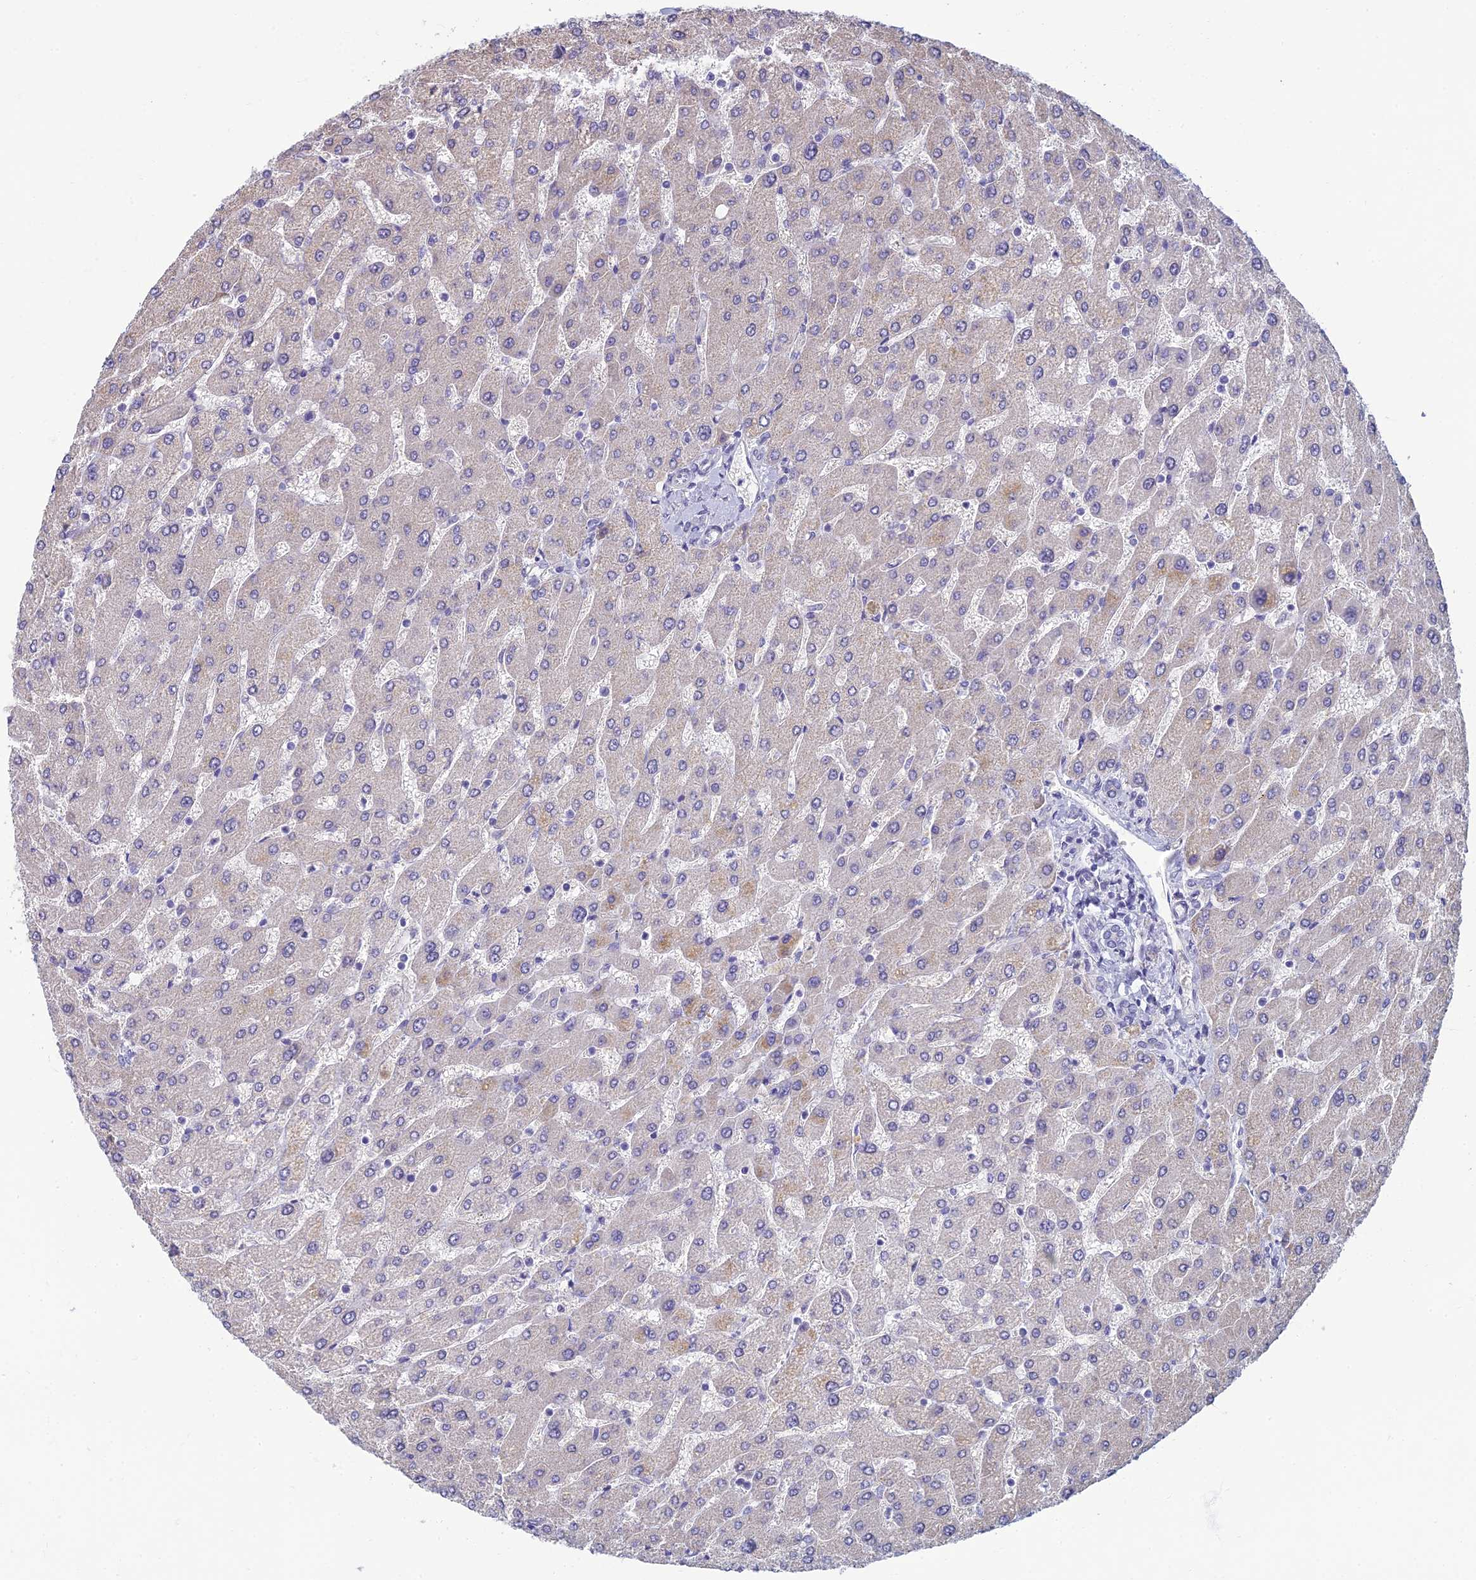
{"staining": {"intensity": "negative", "quantity": "none", "location": "none"}, "tissue": "liver", "cell_type": "Cholangiocytes", "image_type": "normal", "snomed": [{"axis": "morphology", "description": "Normal tissue, NOS"}, {"axis": "topography", "description": "Liver"}], "caption": "A micrograph of liver stained for a protein reveals no brown staining in cholangiocytes. The staining was performed using DAB to visualize the protein expression in brown, while the nuclei were stained in blue with hematoxylin (Magnification: 20x).", "gene": "NEURL1", "patient": {"sex": "male", "age": 55}}